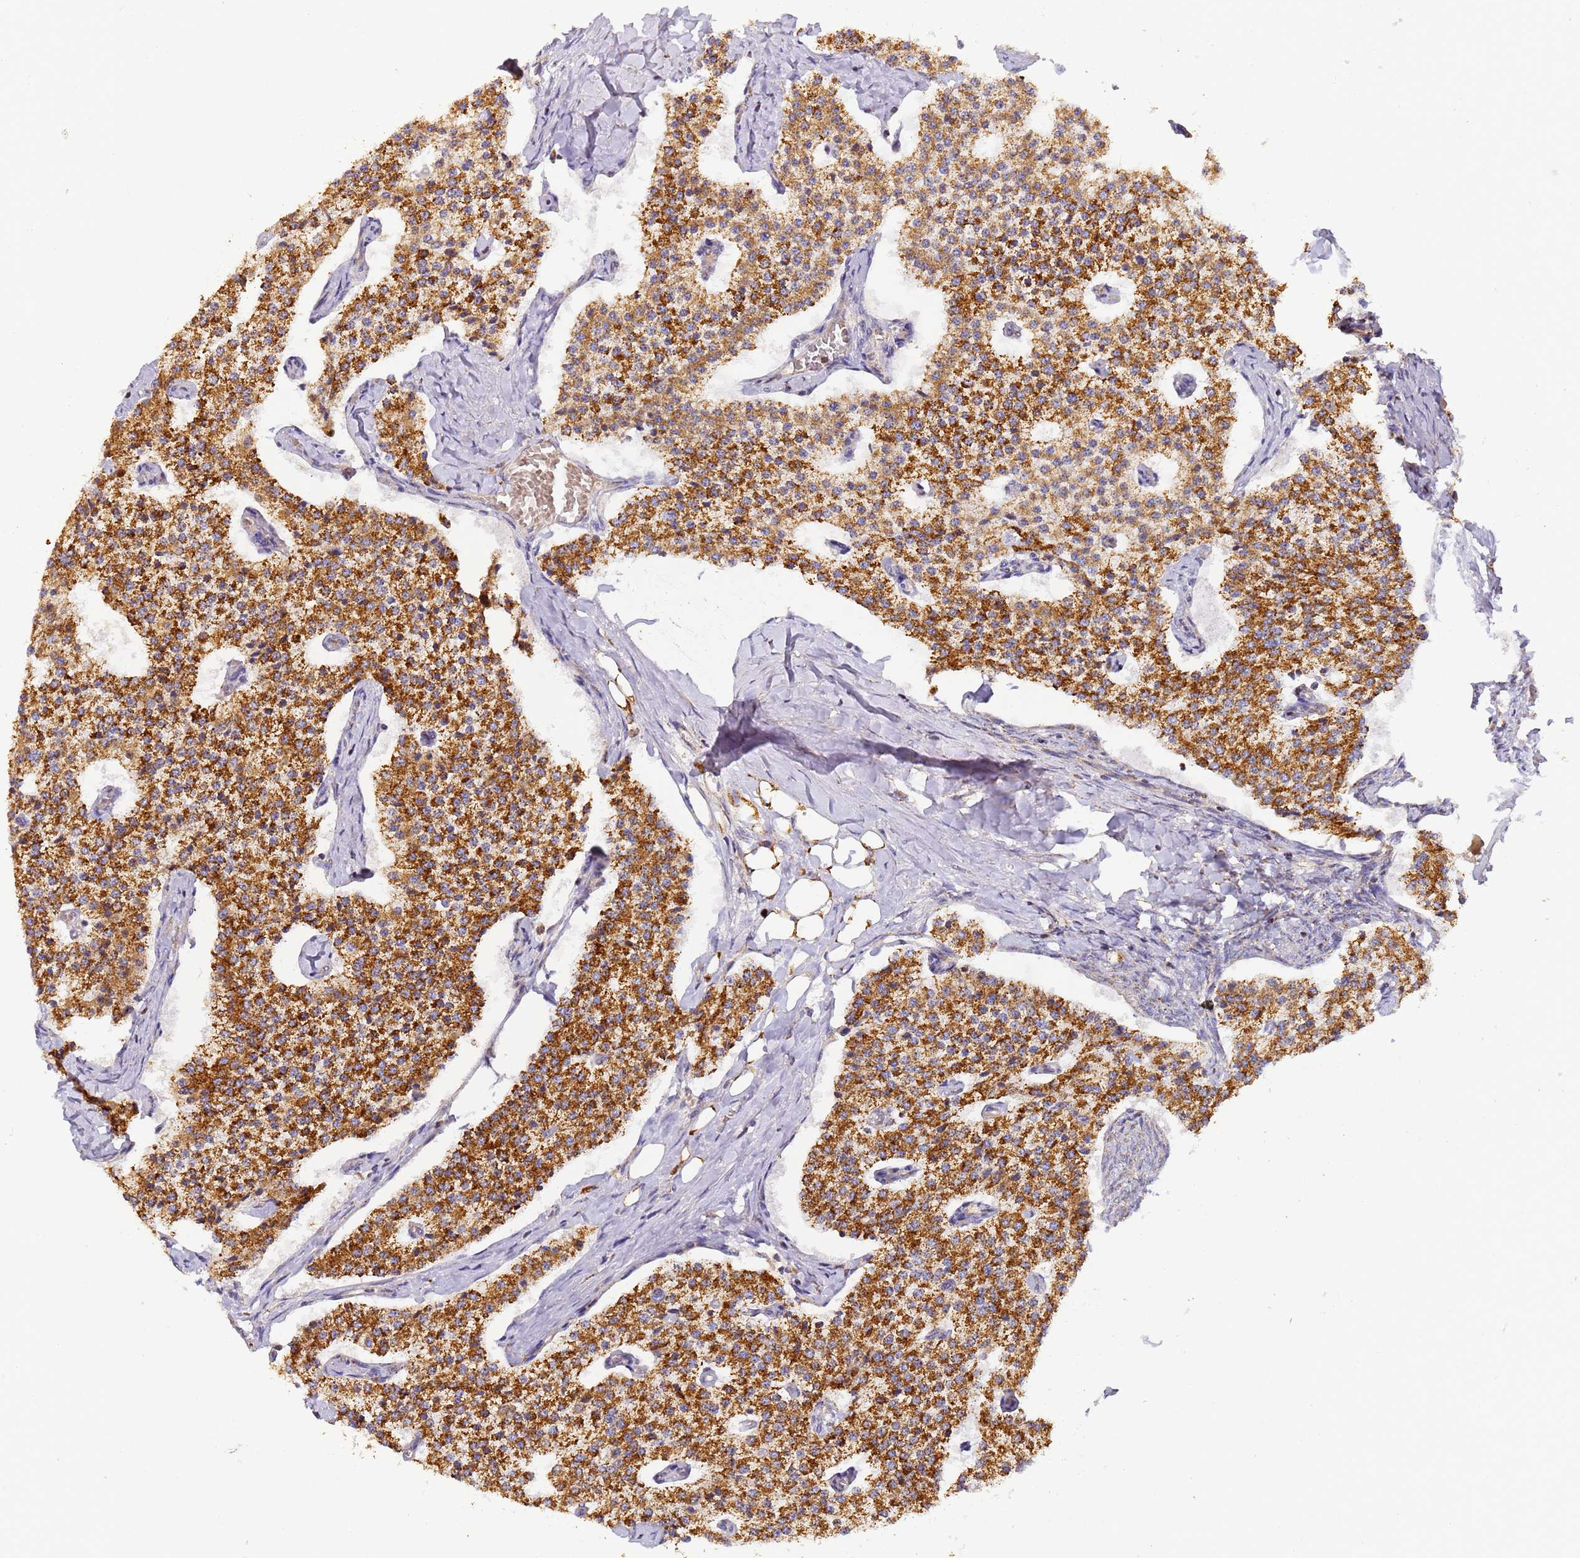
{"staining": {"intensity": "strong", "quantity": ">75%", "location": "cytoplasmic/membranous"}, "tissue": "carcinoid", "cell_type": "Tumor cells", "image_type": "cancer", "snomed": [{"axis": "morphology", "description": "Carcinoid, malignant, NOS"}, {"axis": "topography", "description": "Colon"}], "caption": "Immunohistochemistry (IHC) of human carcinoid (malignant) shows high levels of strong cytoplasmic/membranous staining in about >75% of tumor cells.", "gene": "FRG2C", "patient": {"sex": "female", "age": 52}}